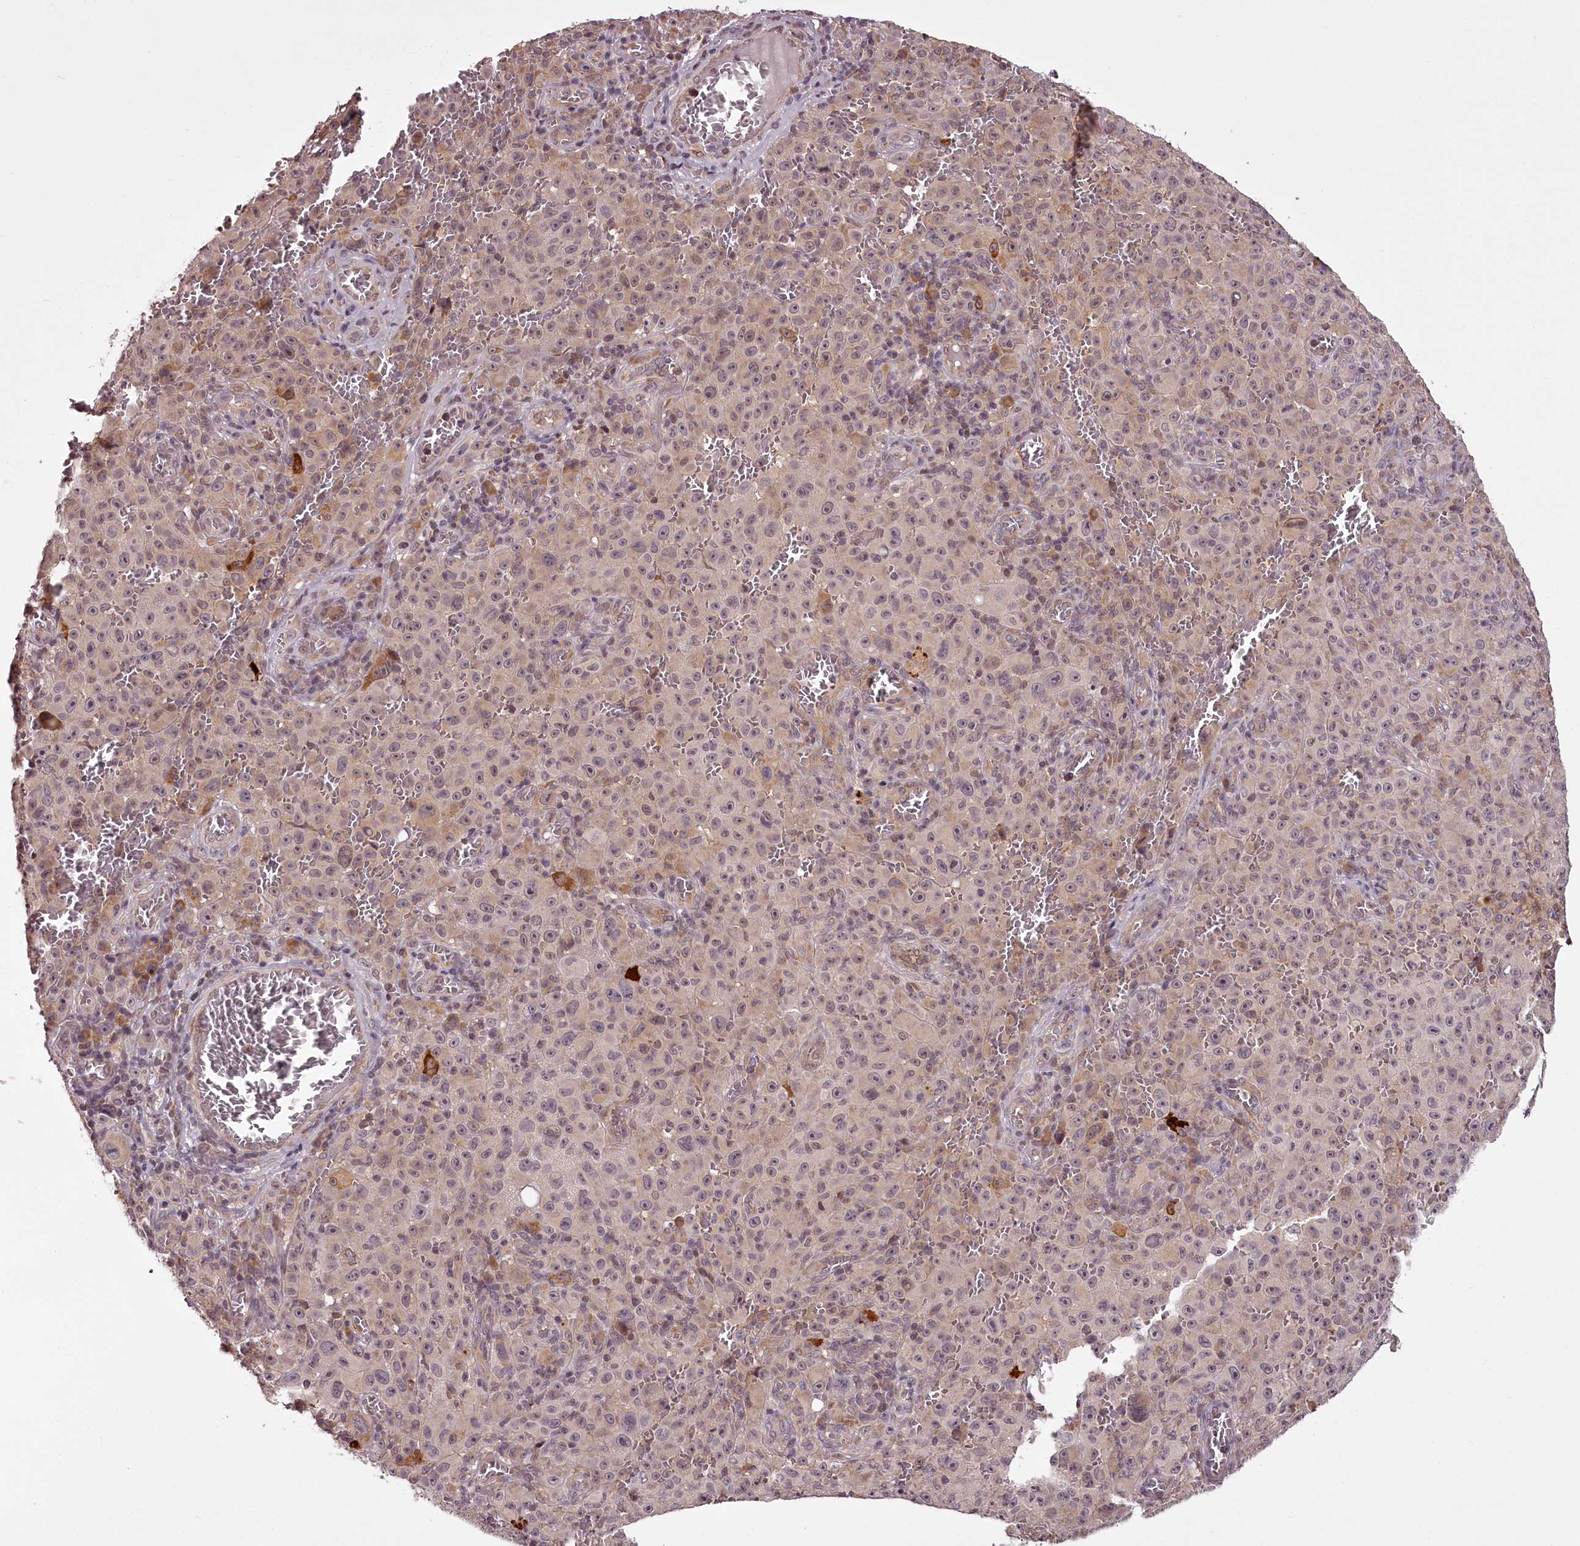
{"staining": {"intensity": "weak", "quantity": "25%-75%", "location": "cytoplasmic/membranous"}, "tissue": "melanoma", "cell_type": "Tumor cells", "image_type": "cancer", "snomed": [{"axis": "morphology", "description": "Malignant melanoma, NOS"}, {"axis": "topography", "description": "Skin"}], "caption": "This image exhibits immunohistochemistry (IHC) staining of human melanoma, with low weak cytoplasmic/membranous positivity in about 25%-75% of tumor cells.", "gene": "CCDC92", "patient": {"sex": "female", "age": 82}}